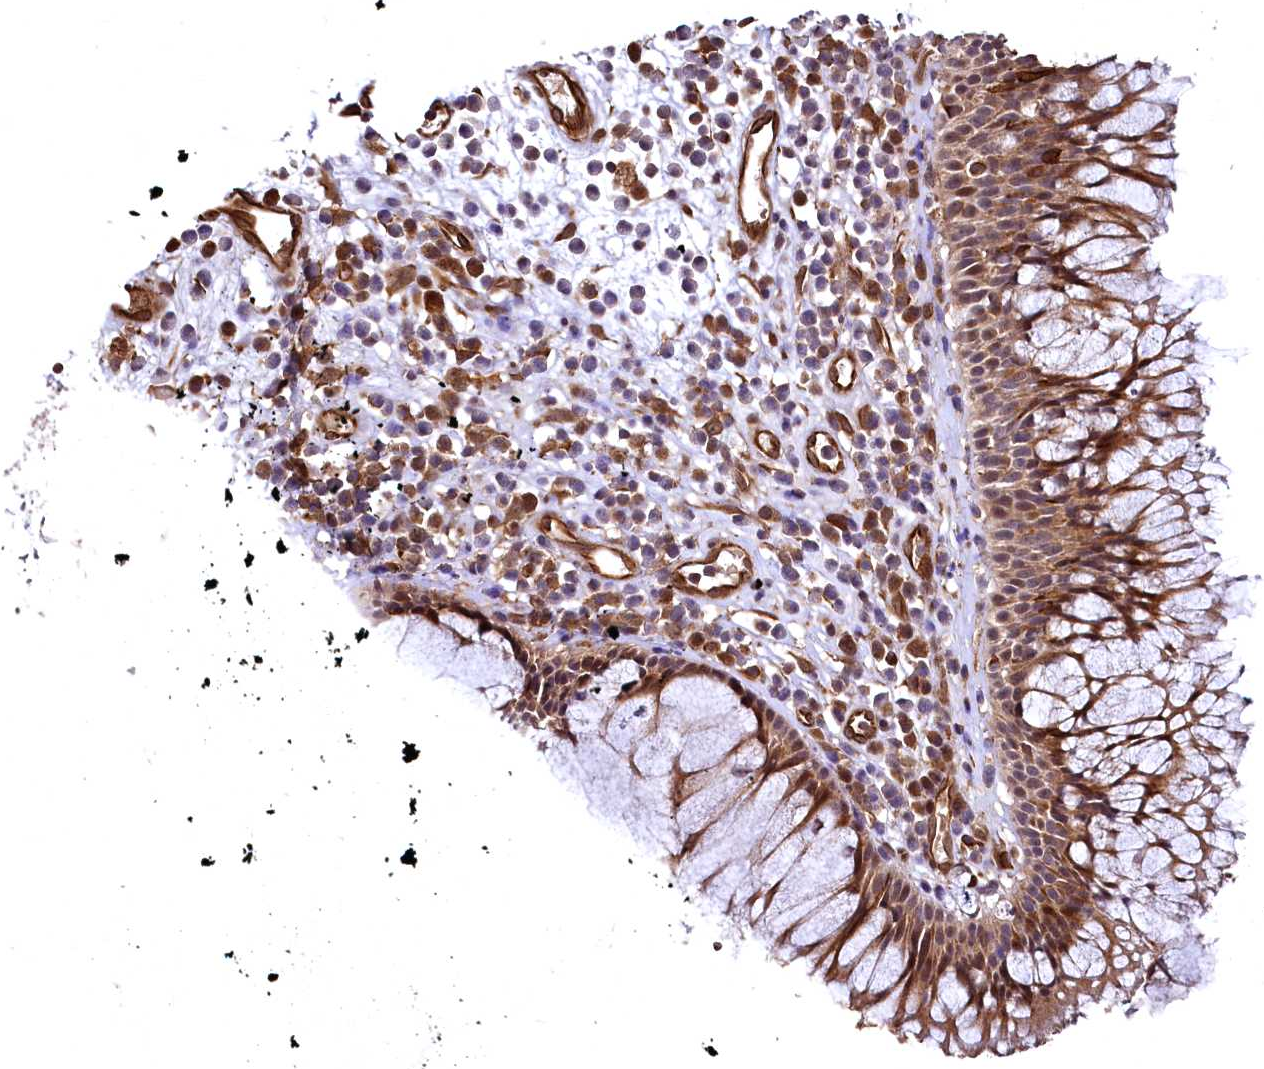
{"staining": {"intensity": "moderate", "quantity": ">75%", "location": "cytoplasmic/membranous"}, "tissue": "nasopharynx", "cell_type": "Respiratory epithelial cells", "image_type": "normal", "snomed": [{"axis": "morphology", "description": "Normal tissue, NOS"}, {"axis": "morphology", "description": "Inflammation, NOS"}, {"axis": "topography", "description": "Nasopharynx"}], "caption": "A micrograph of human nasopharynx stained for a protein demonstrates moderate cytoplasmic/membranous brown staining in respiratory epithelial cells.", "gene": "TBCEL", "patient": {"sex": "male", "age": 70}}